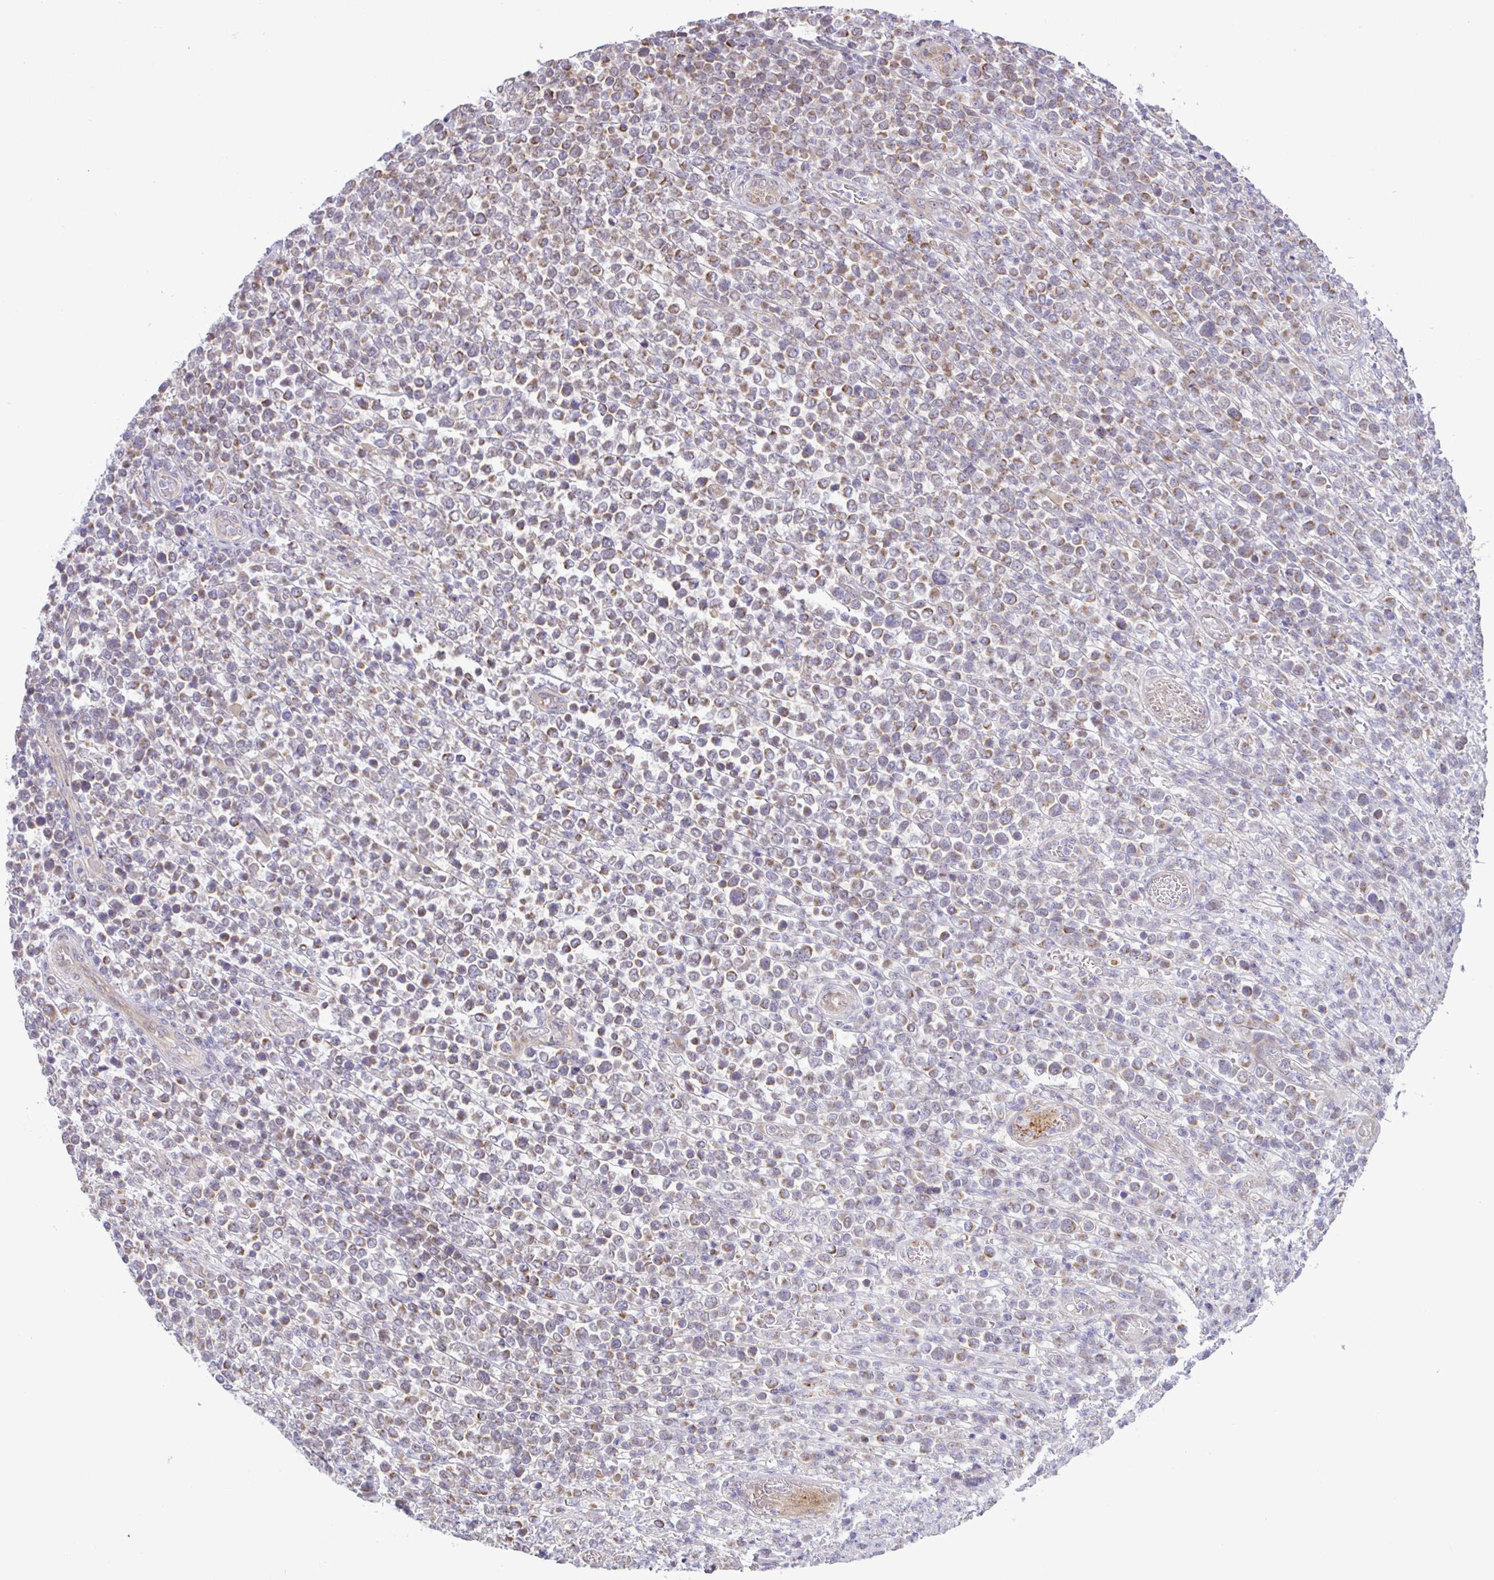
{"staining": {"intensity": "moderate", "quantity": "25%-75%", "location": "cytoplasmic/membranous"}, "tissue": "lymphoma", "cell_type": "Tumor cells", "image_type": "cancer", "snomed": [{"axis": "morphology", "description": "Malignant lymphoma, non-Hodgkin's type, High grade"}, {"axis": "topography", "description": "Soft tissue"}], "caption": "Immunohistochemical staining of human lymphoma displays moderate cytoplasmic/membranous protein expression in about 25%-75% of tumor cells. (DAB (3,3'-diaminobenzidine) IHC with brightfield microscopy, high magnification).", "gene": "DLEU7", "patient": {"sex": "female", "age": 56}}